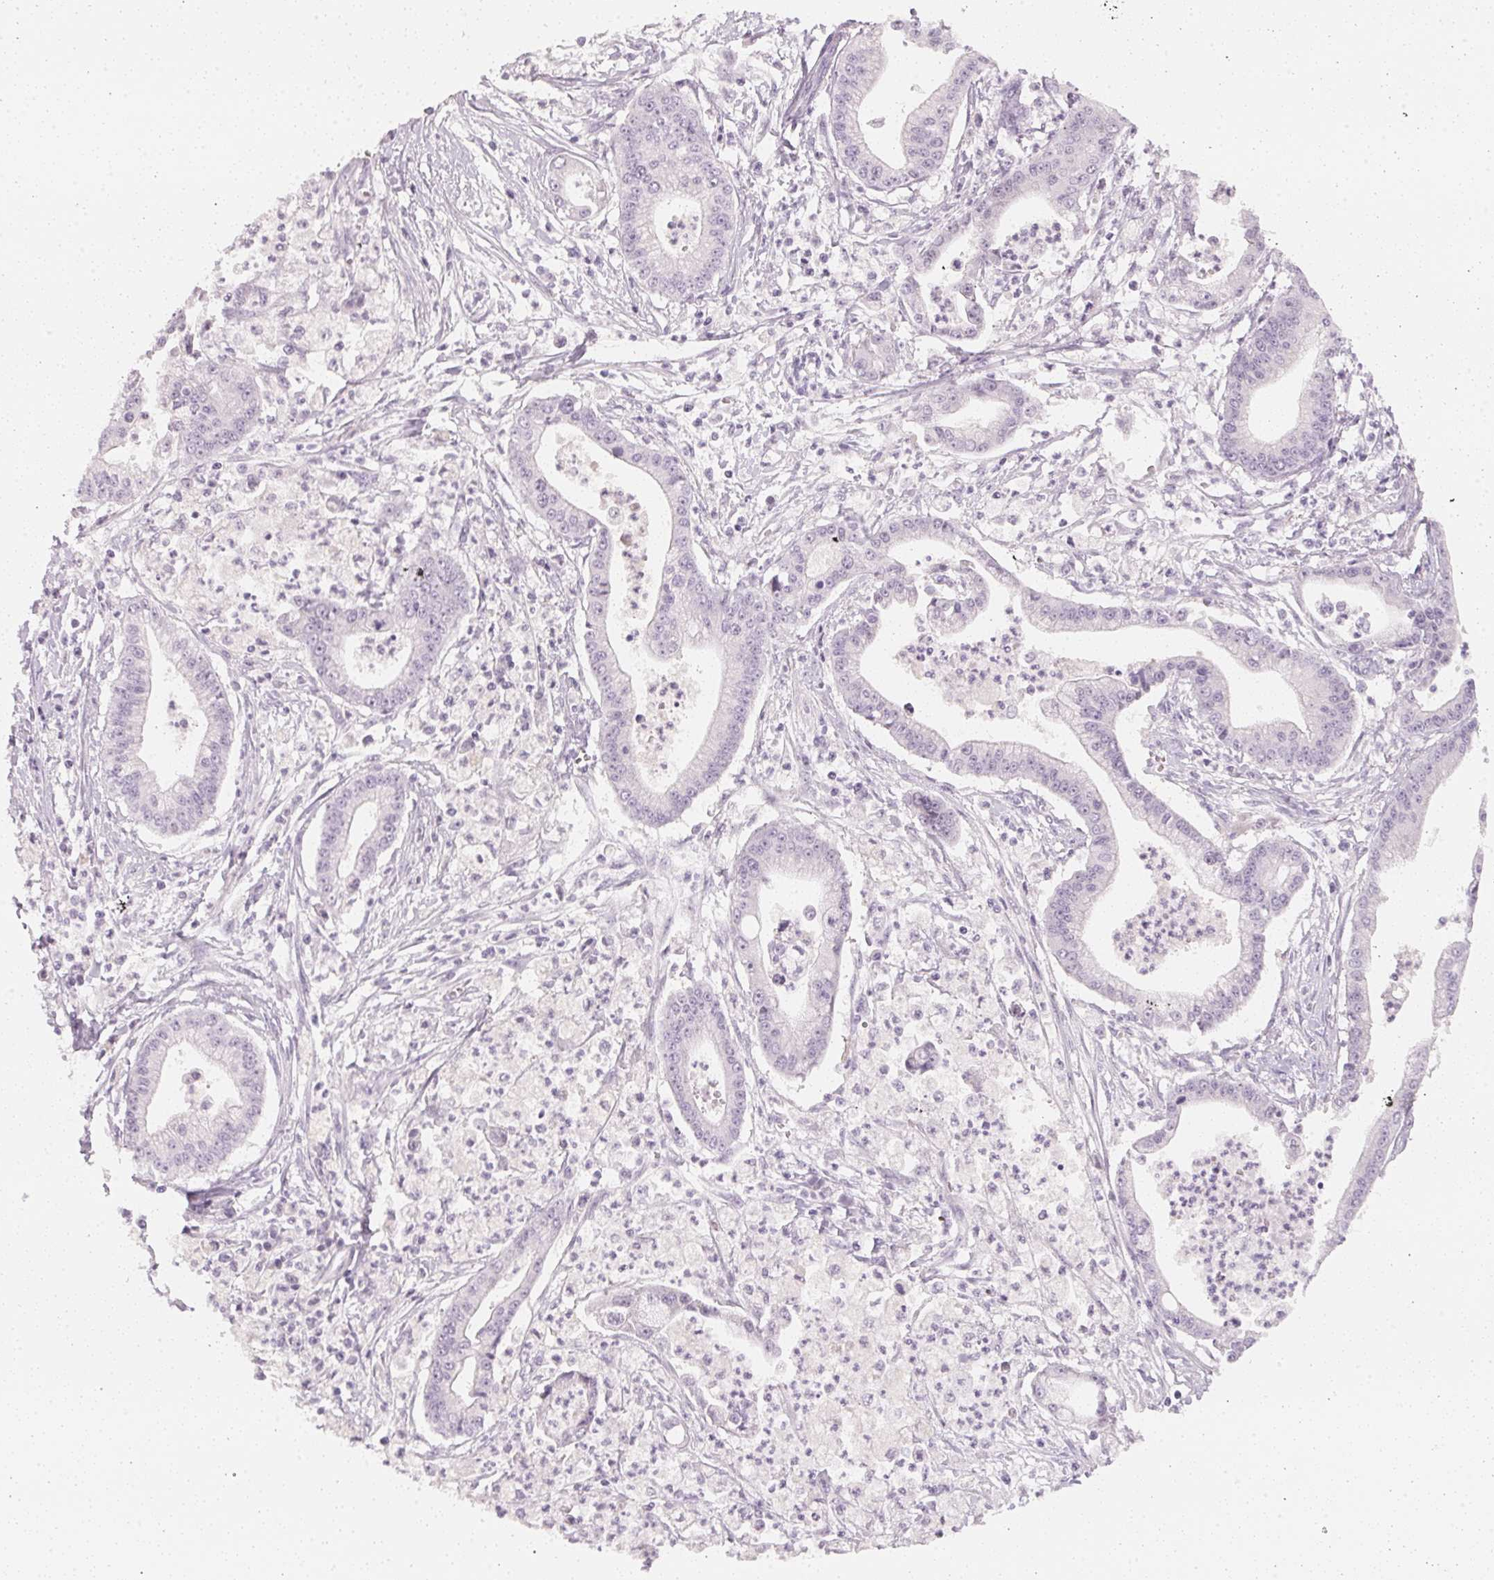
{"staining": {"intensity": "negative", "quantity": "none", "location": "none"}, "tissue": "pancreatic cancer", "cell_type": "Tumor cells", "image_type": "cancer", "snomed": [{"axis": "morphology", "description": "Adenocarcinoma, NOS"}, {"axis": "topography", "description": "Pancreas"}], "caption": "Immunohistochemistry (IHC) of pancreatic cancer (adenocarcinoma) exhibits no staining in tumor cells.", "gene": "CFAP276", "patient": {"sex": "female", "age": 65}}